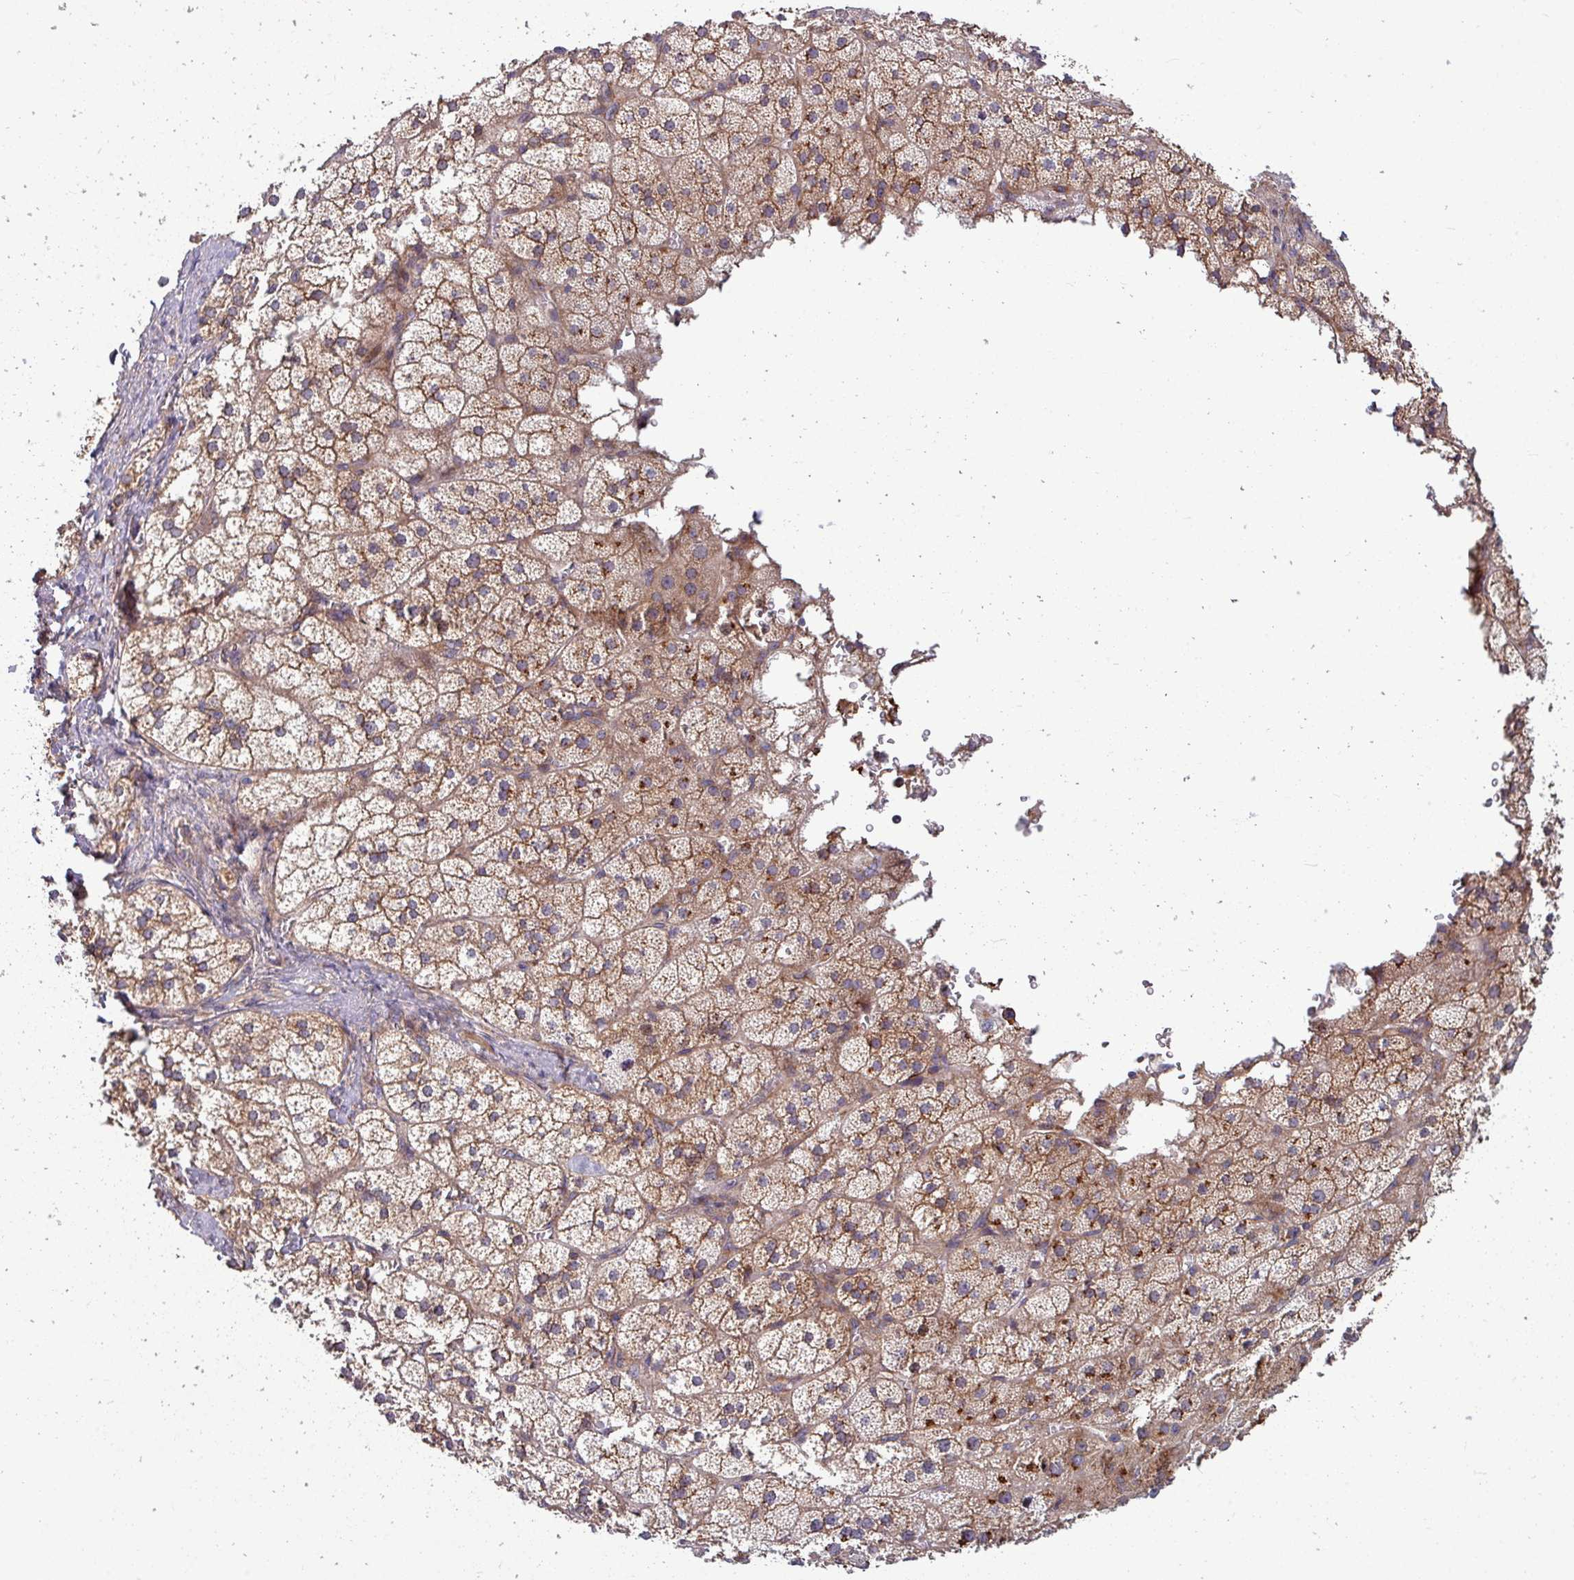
{"staining": {"intensity": "strong", "quantity": ">75%", "location": "cytoplasmic/membranous"}, "tissue": "adrenal gland", "cell_type": "Glandular cells", "image_type": "normal", "snomed": [{"axis": "morphology", "description": "Normal tissue, NOS"}, {"axis": "topography", "description": "Adrenal gland"}], "caption": "A histopathology image of adrenal gland stained for a protein shows strong cytoplasmic/membranous brown staining in glandular cells.", "gene": "LSM12", "patient": {"sex": "female", "age": 52}}